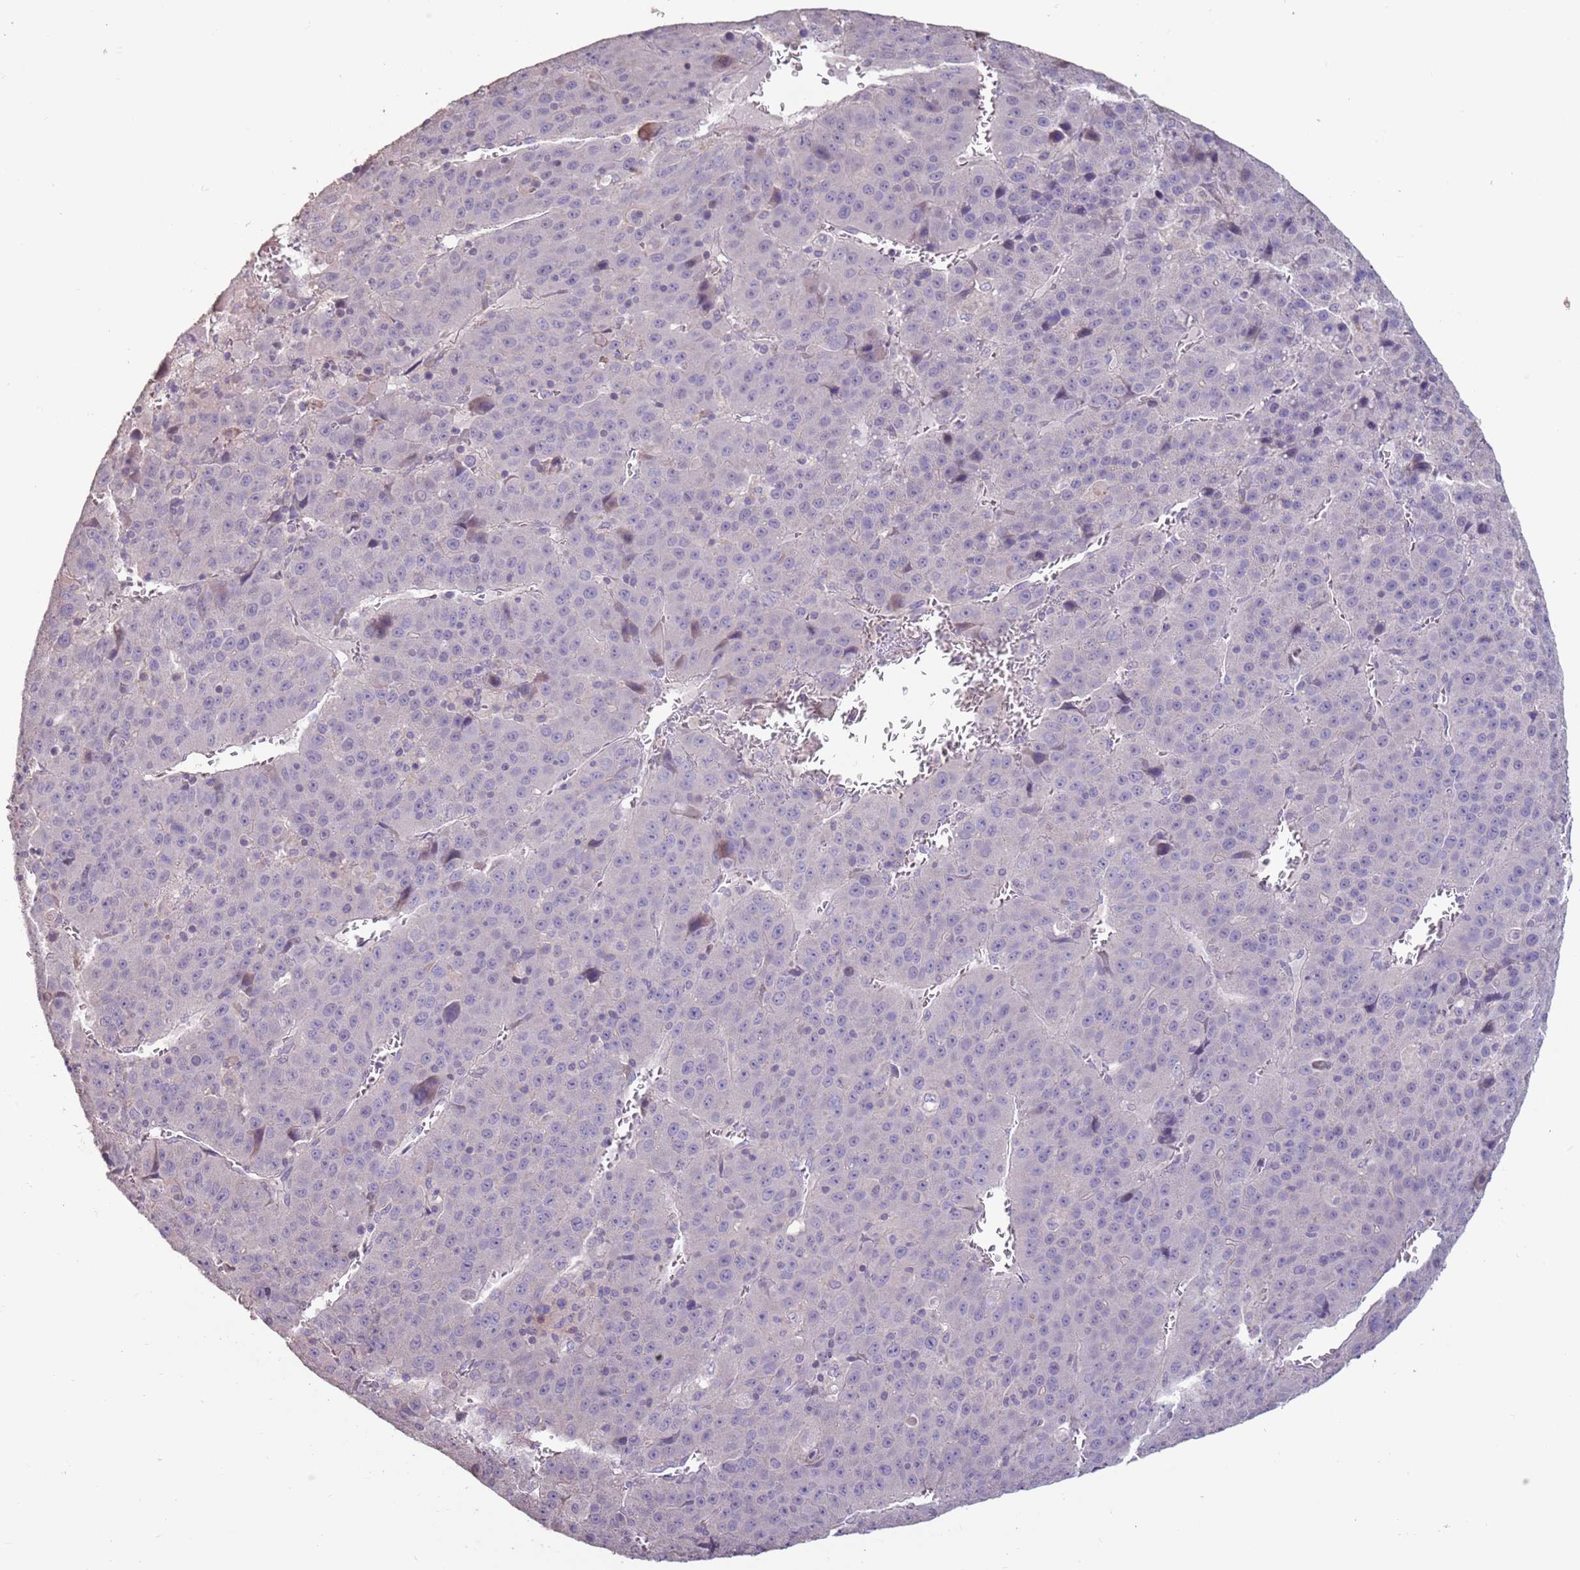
{"staining": {"intensity": "negative", "quantity": "none", "location": "none"}, "tissue": "liver cancer", "cell_type": "Tumor cells", "image_type": "cancer", "snomed": [{"axis": "morphology", "description": "Carcinoma, Hepatocellular, NOS"}, {"axis": "topography", "description": "Liver"}], "caption": "Tumor cells are negative for protein expression in human liver hepatocellular carcinoma.", "gene": "MBD3L1", "patient": {"sex": "female", "age": 53}}